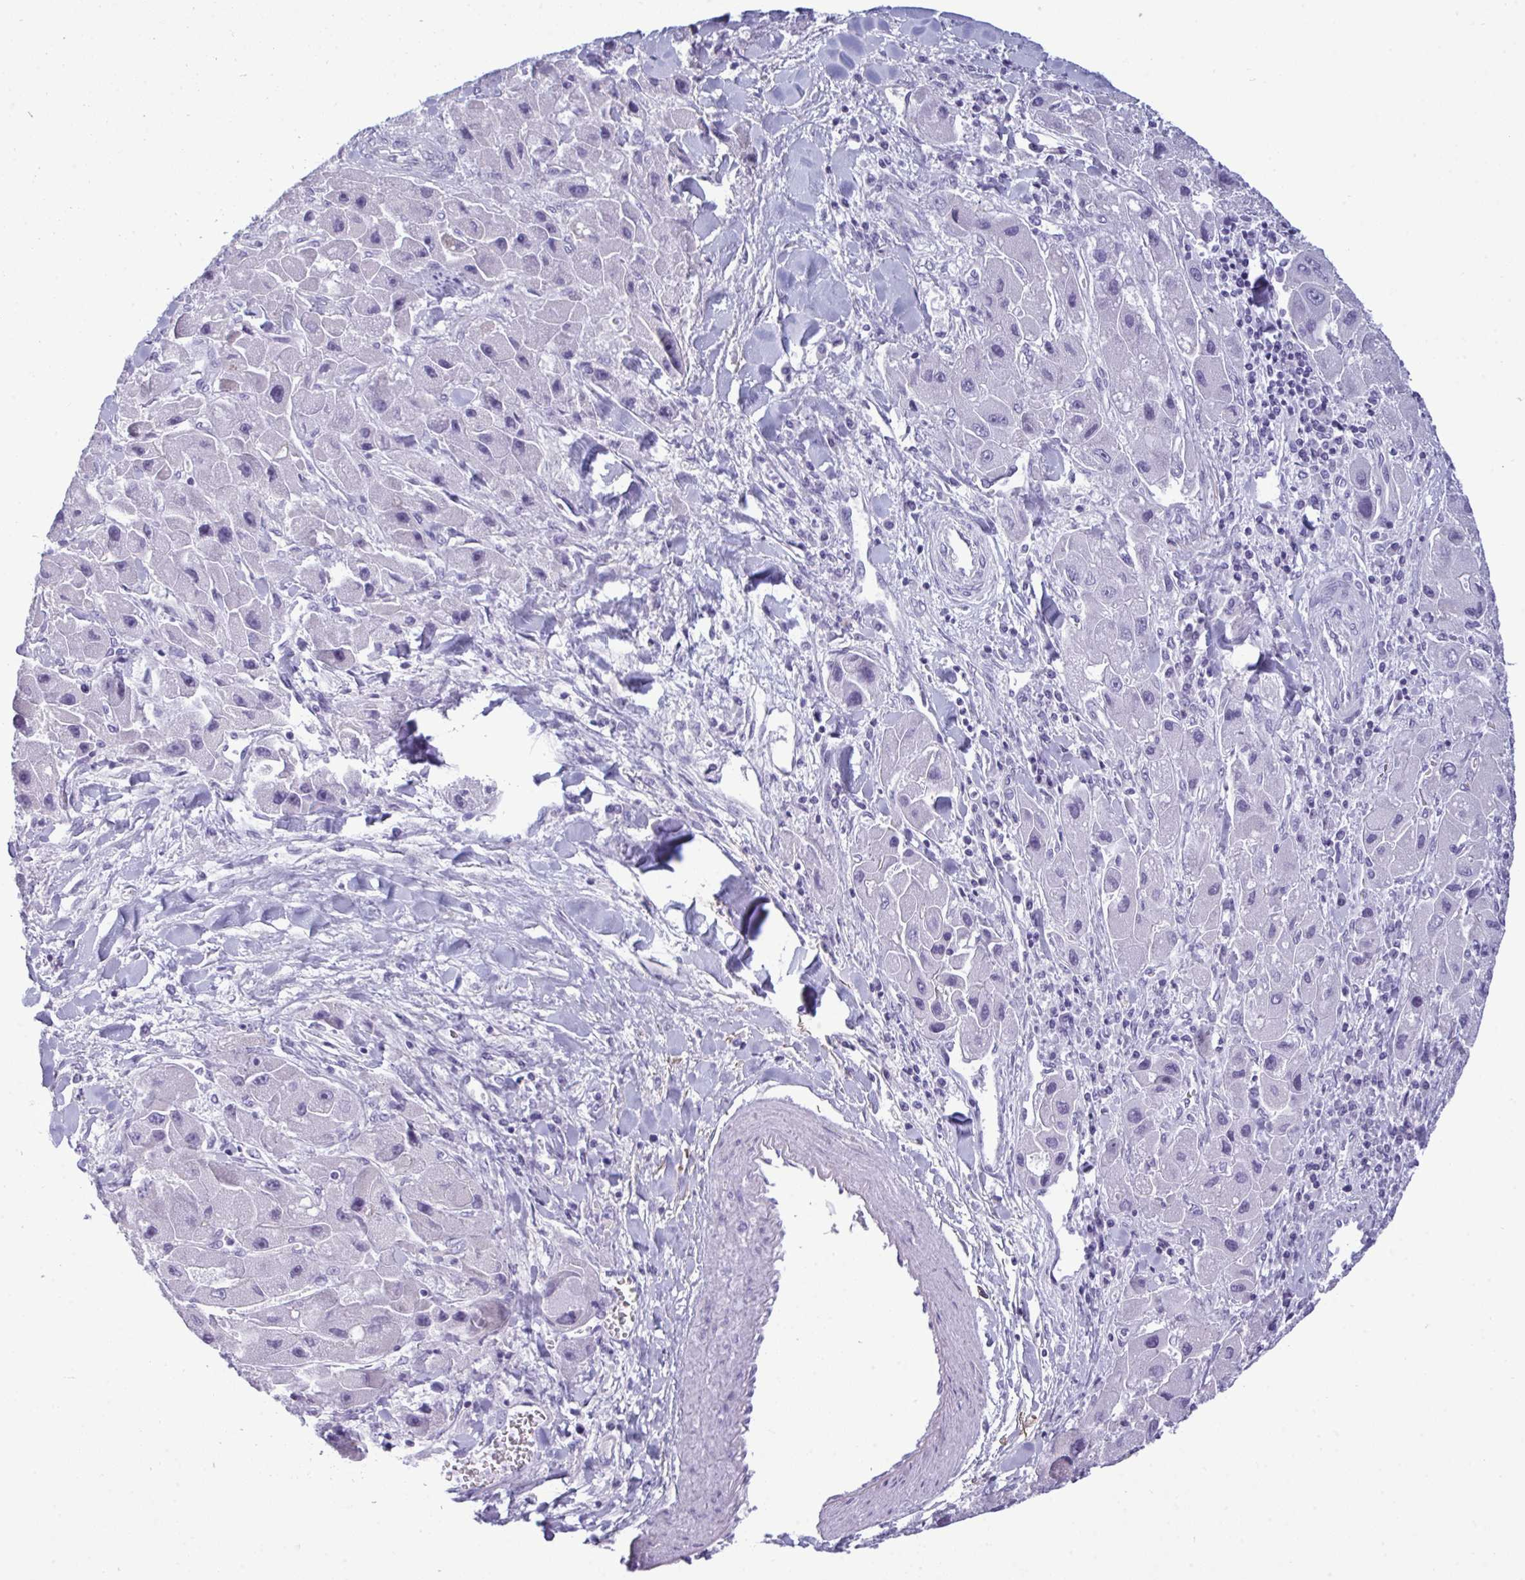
{"staining": {"intensity": "negative", "quantity": "none", "location": "none"}, "tissue": "liver cancer", "cell_type": "Tumor cells", "image_type": "cancer", "snomed": [{"axis": "morphology", "description": "Carcinoma, Hepatocellular, NOS"}, {"axis": "topography", "description": "Liver"}], "caption": "DAB (3,3'-diaminobenzidine) immunohistochemical staining of human liver cancer (hepatocellular carcinoma) exhibits no significant expression in tumor cells.", "gene": "MYH10", "patient": {"sex": "male", "age": 24}}